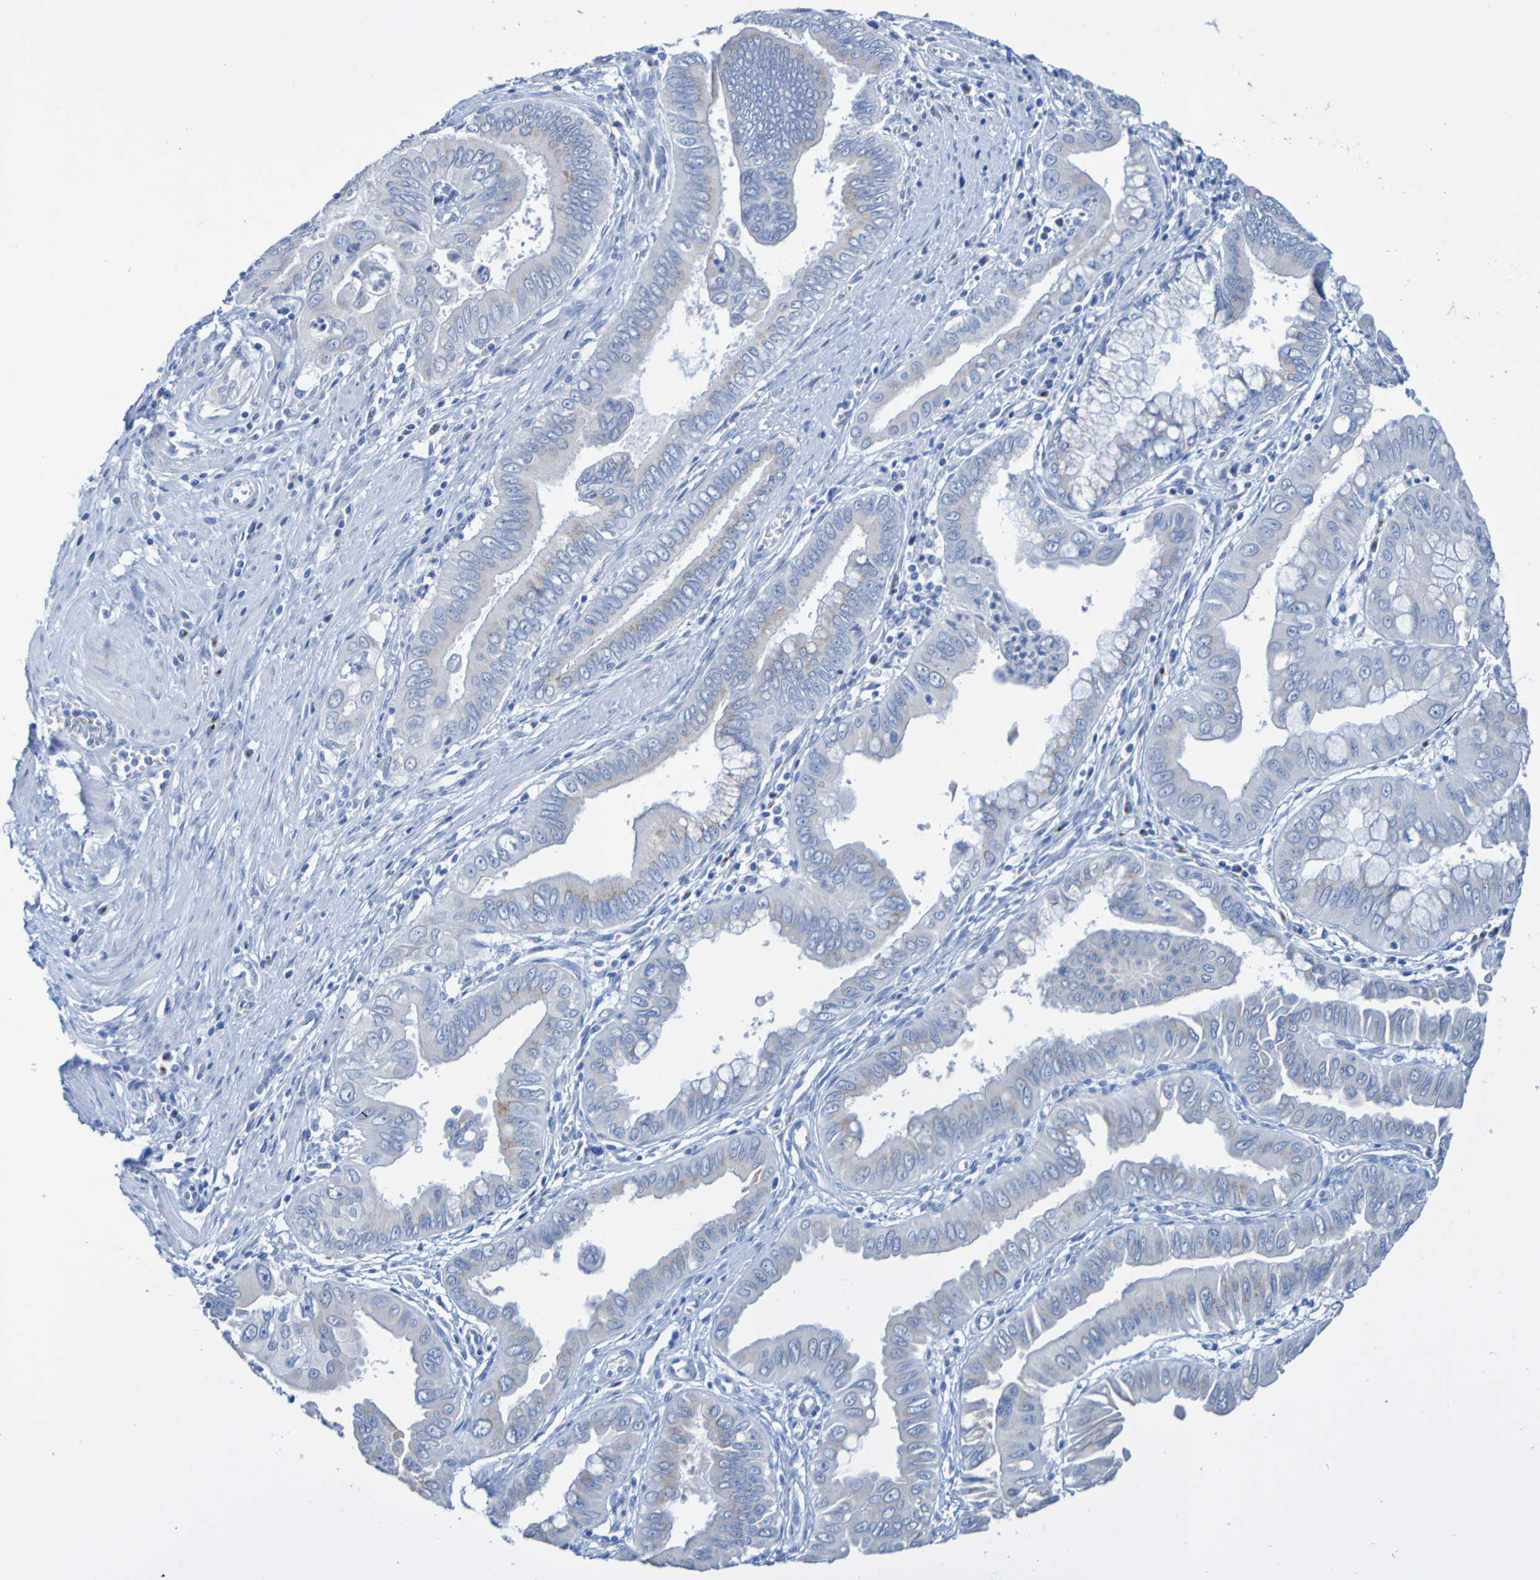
{"staining": {"intensity": "weak", "quantity": "<25%", "location": "cytoplasmic/membranous"}, "tissue": "pancreatic cancer", "cell_type": "Tumor cells", "image_type": "cancer", "snomed": [{"axis": "morphology", "description": "Normal tissue, NOS"}, {"axis": "topography", "description": "Lymph node"}], "caption": "Tumor cells show no significant protein staining in pancreatic cancer. The staining is performed using DAB brown chromogen with nuclei counter-stained in using hematoxylin.", "gene": "ACMSD", "patient": {"sex": "male", "age": 50}}